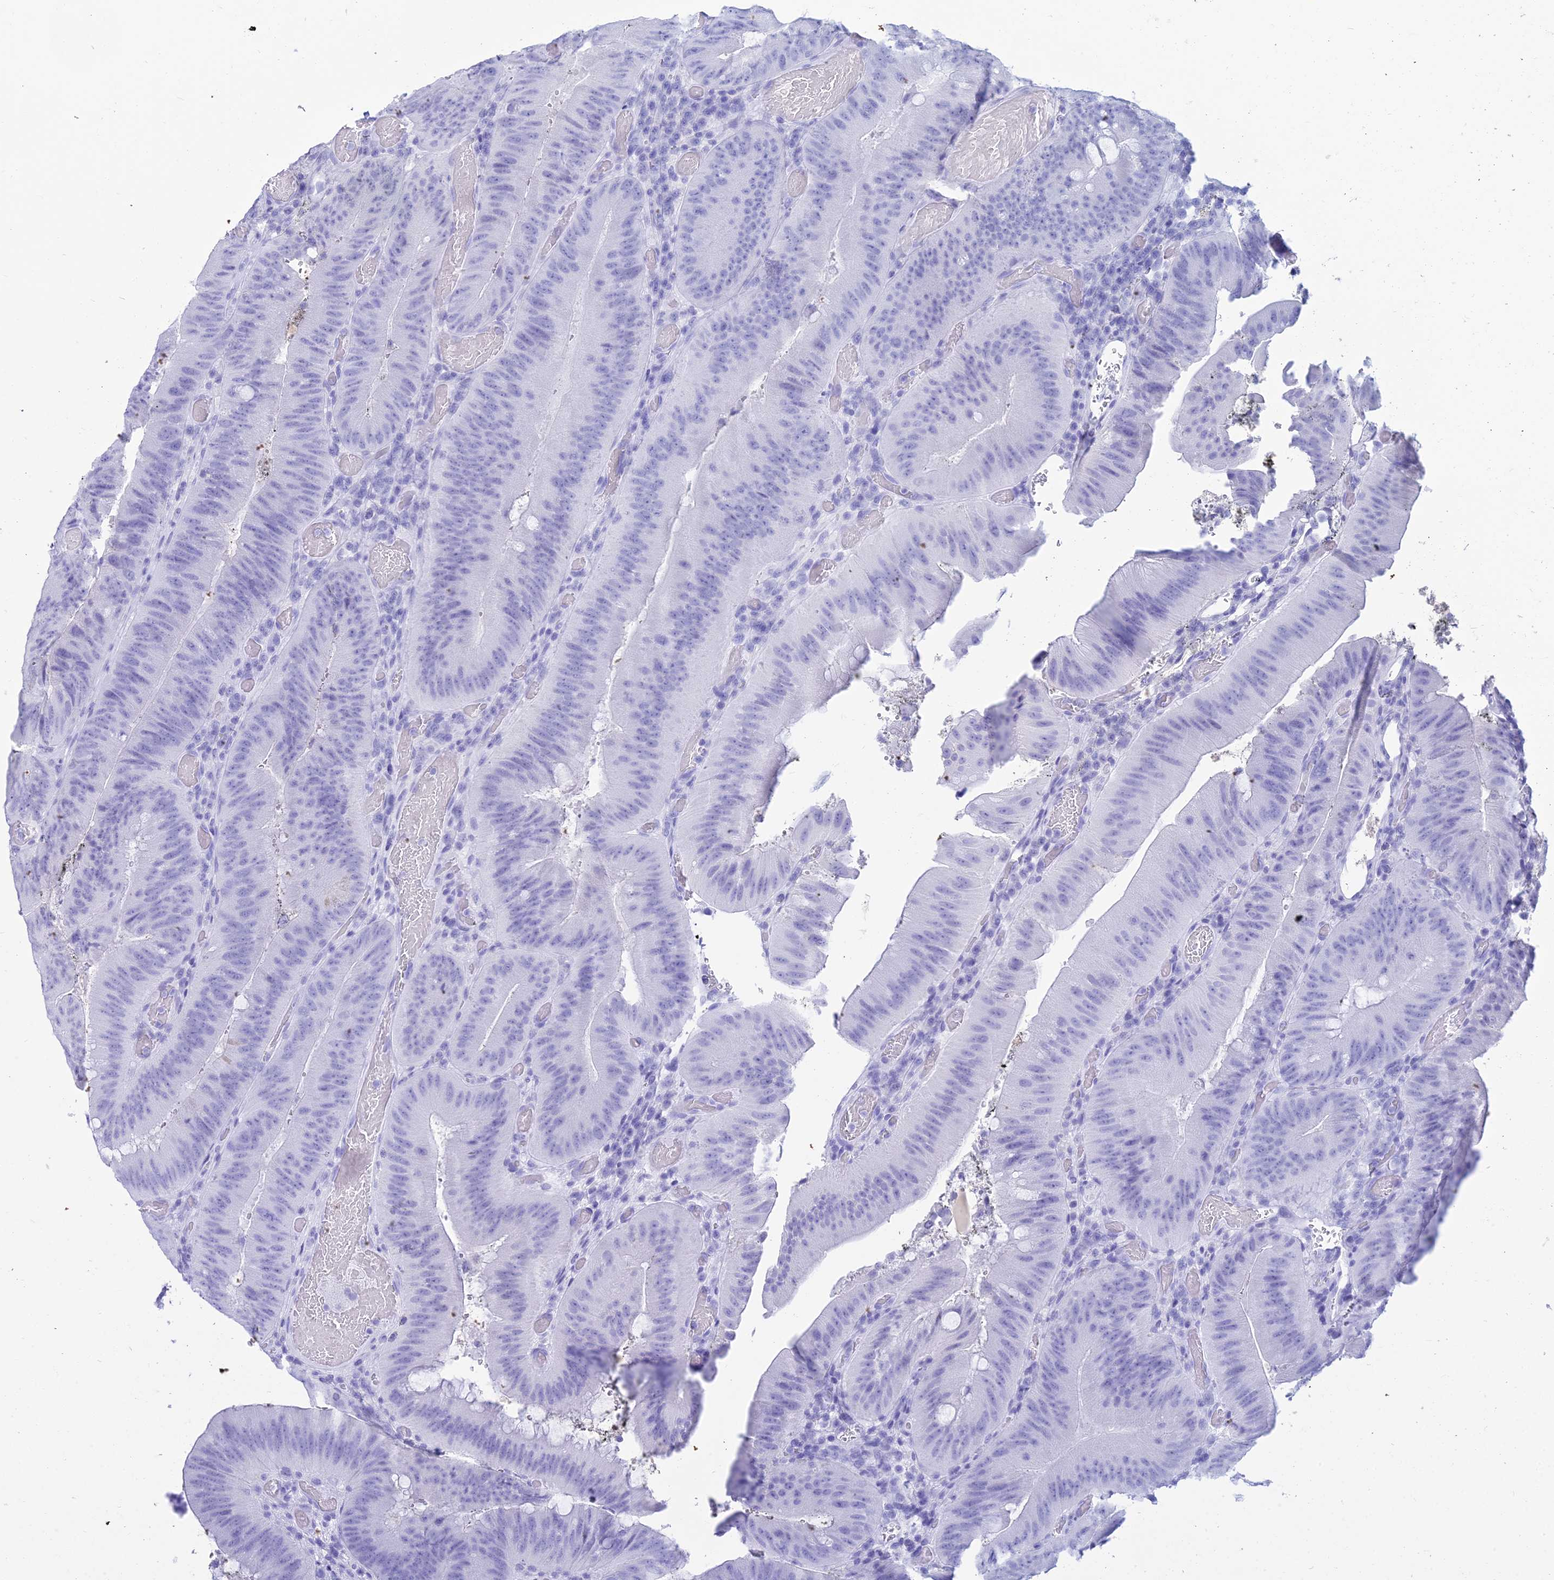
{"staining": {"intensity": "negative", "quantity": "none", "location": "none"}, "tissue": "colorectal cancer", "cell_type": "Tumor cells", "image_type": "cancer", "snomed": [{"axis": "morphology", "description": "Adenocarcinoma, NOS"}, {"axis": "topography", "description": "Colon"}], "caption": "Colorectal cancer was stained to show a protein in brown. There is no significant positivity in tumor cells.", "gene": "ZNF442", "patient": {"sex": "female", "age": 43}}